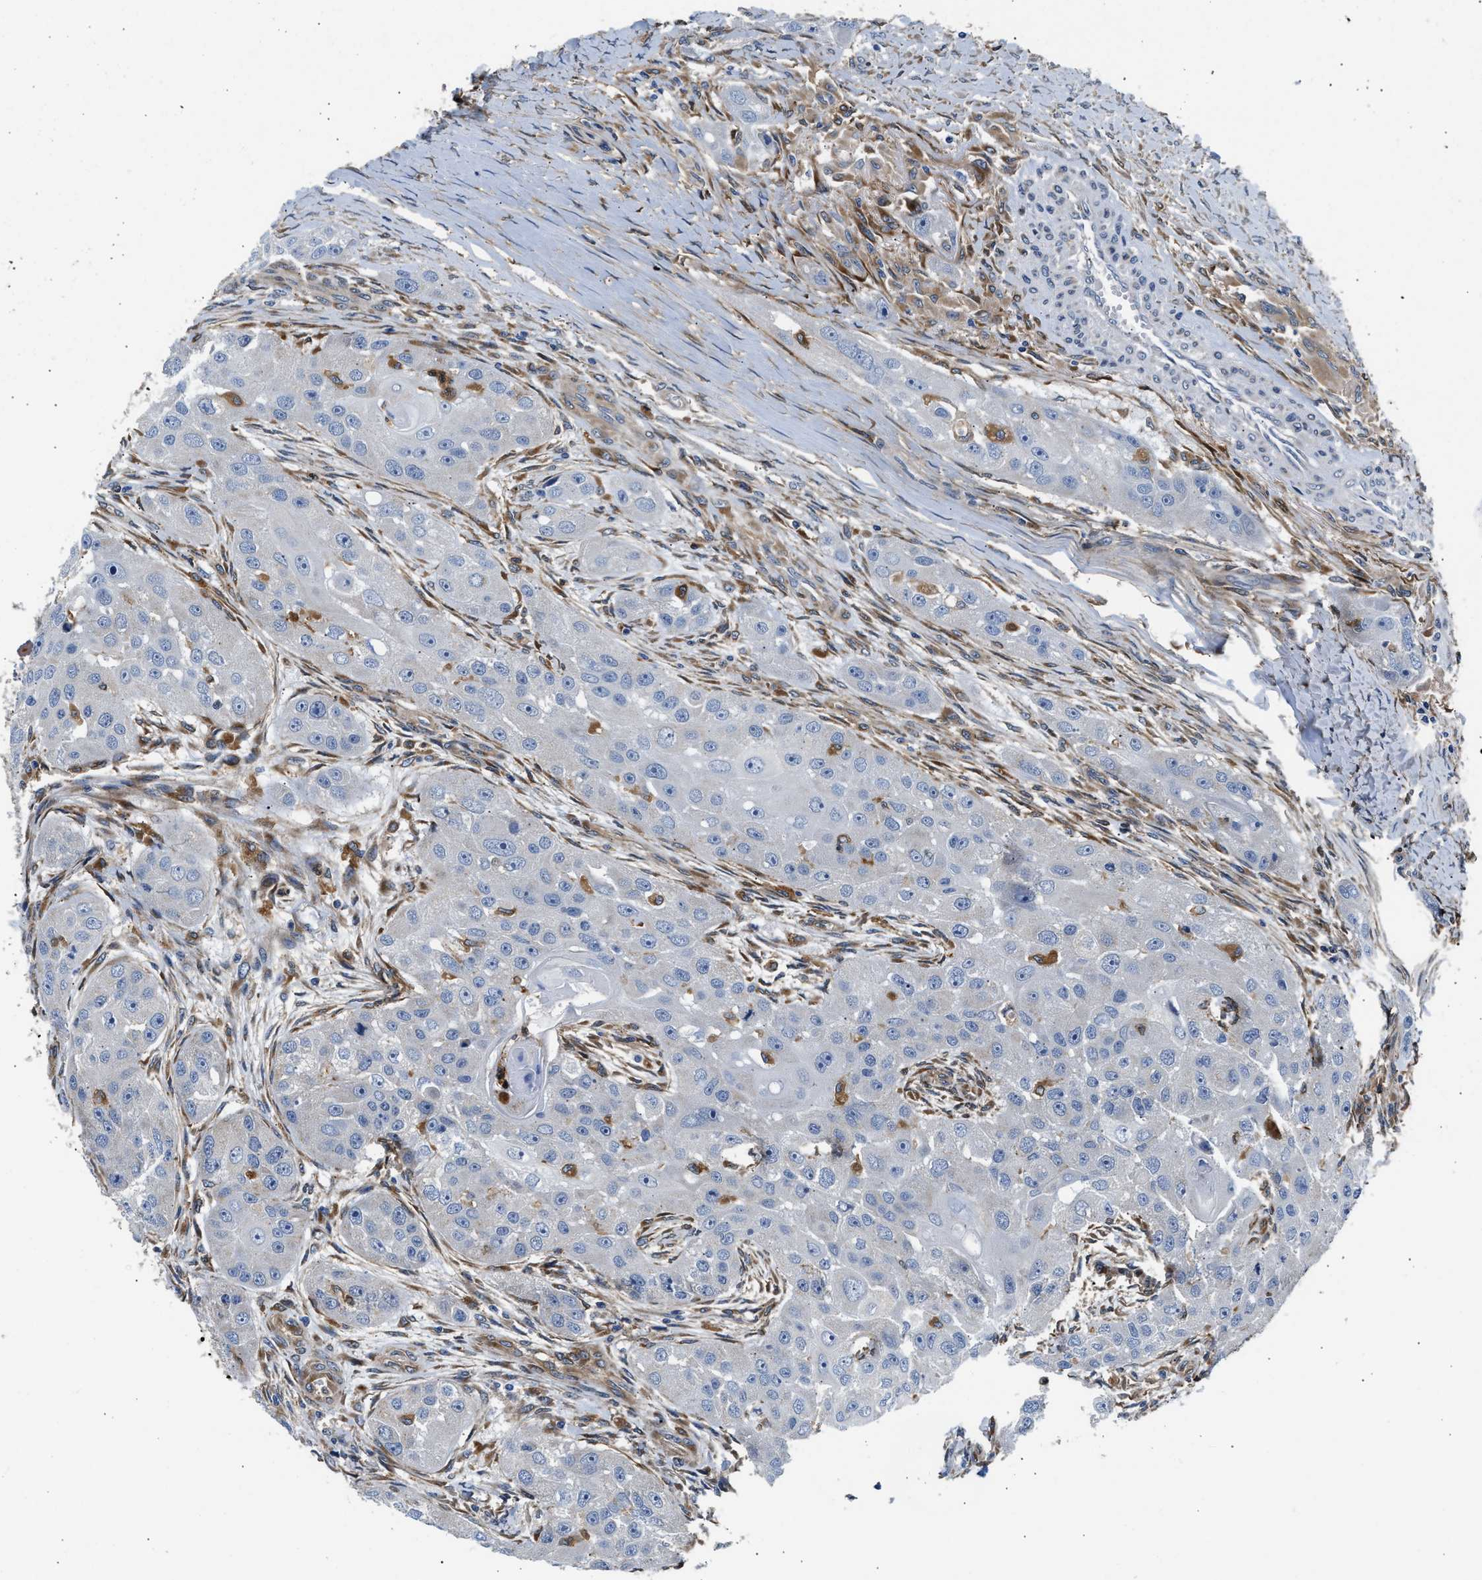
{"staining": {"intensity": "negative", "quantity": "none", "location": "none"}, "tissue": "head and neck cancer", "cell_type": "Tumor cells", "image_type": "cancer", "snomed": [{"axis": "morphology", "description": "Normal tissue, NOS"}, {"axis": "morphology", "description": "Squamous cell carcinoma, NOS"}, {"axis": "topography", "description": "Skeletal muscle"}, {"axis": "topography", "description": "Head-Neck"}], "caption": "Tumor cells show no significant protein positivity in squamous cell carcinoma (head and neck). Nuclei are stained in blue.", "gene": "RAB31", "patient": {"sex": "male", "age": 51}}